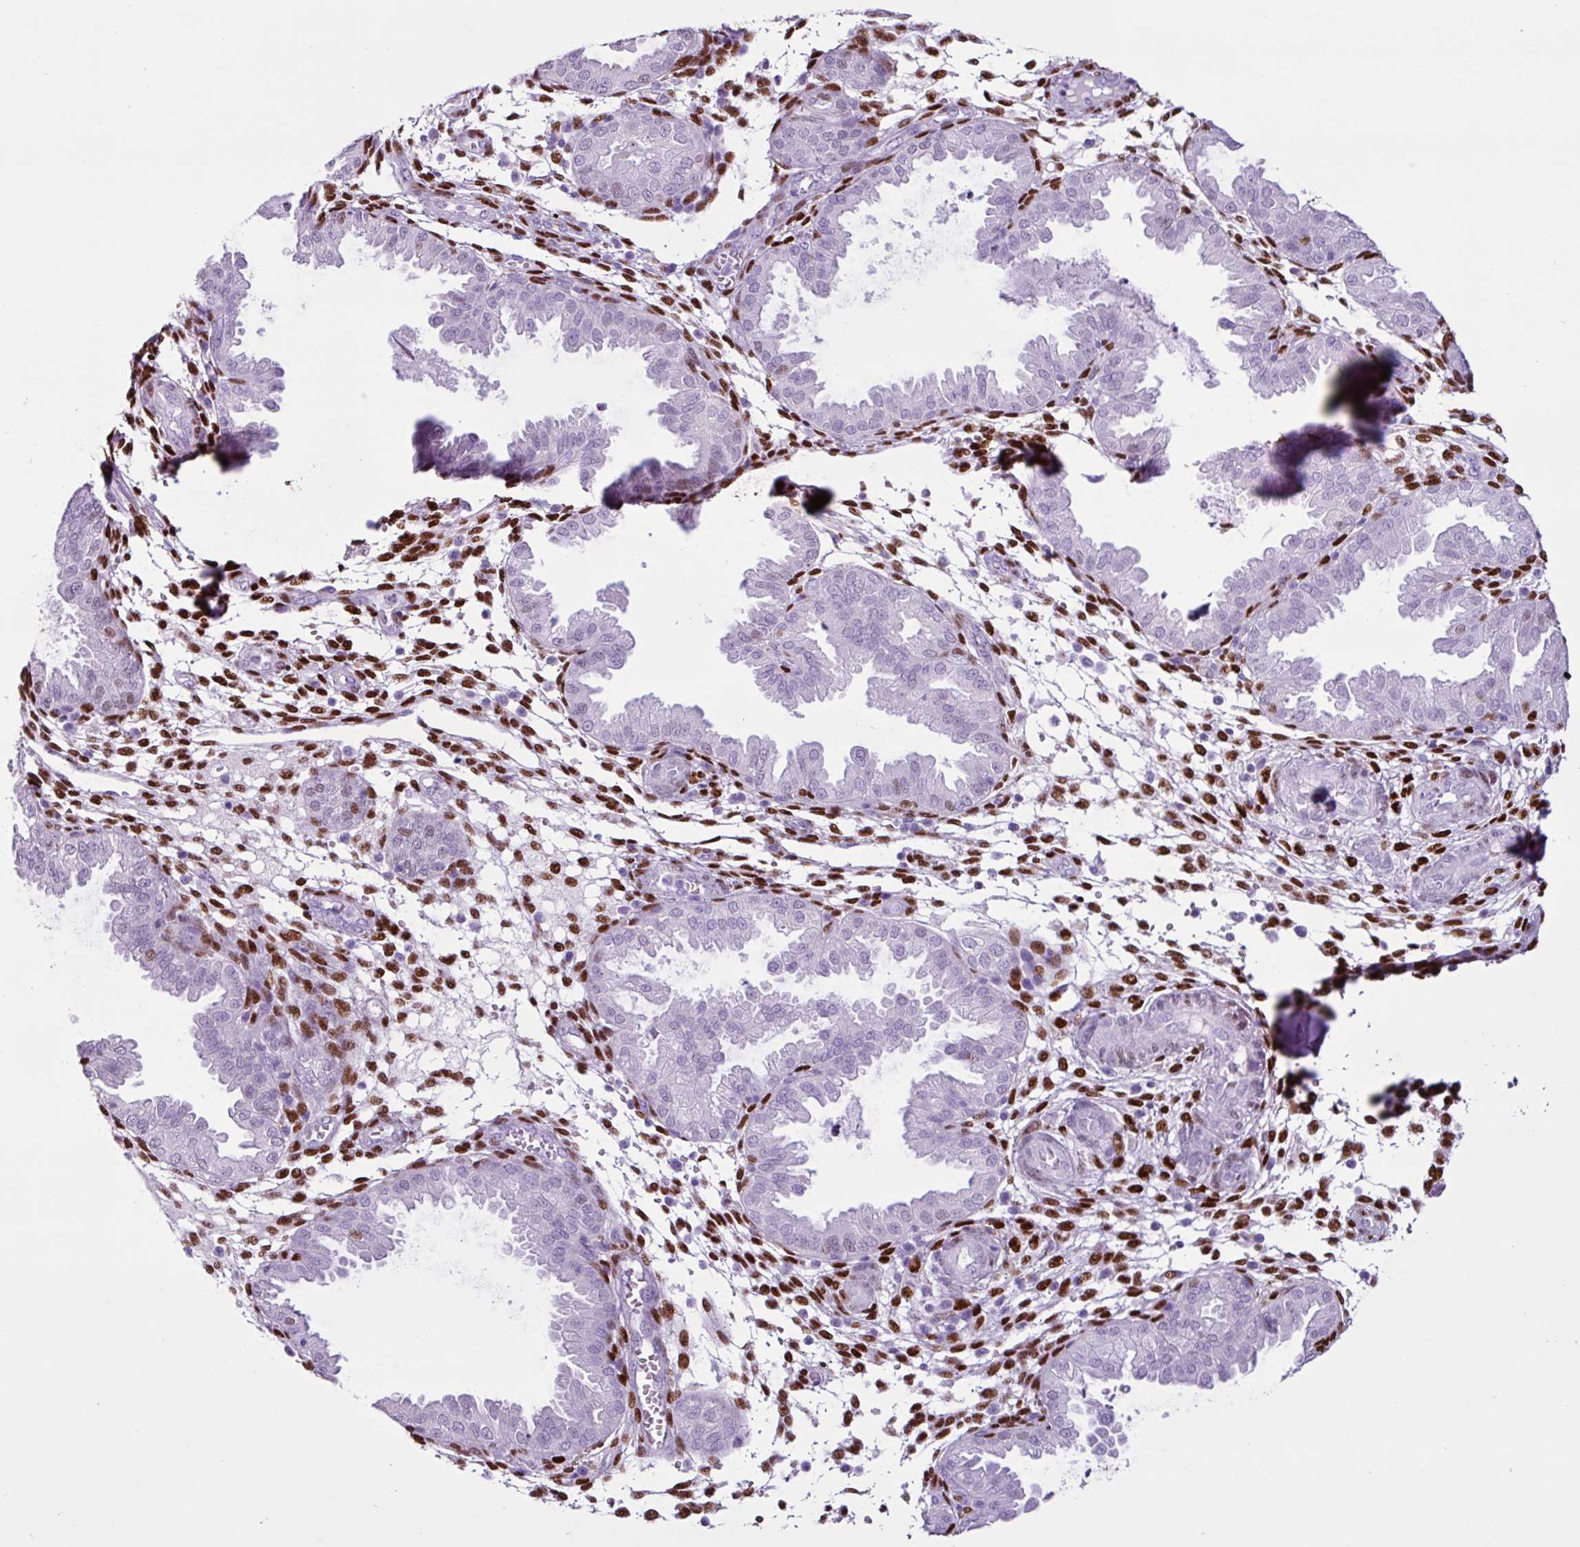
{"staining": {"intensity": "moderate", "quantity": ">75%", "location": "nuclear"}, "tissue": "endometrium", "cell_type": "Cells in endometrial stroma", "image_type": "normal", "snomed": [{"axis": "morphology", "description": "Normal tissue, NOS"}, {"axis": "topography", "description": "Endometrium"}], "caption": "Endometrium stained with DAB immunohistochemistry (IHC) shows medium levels of moderate nuclear staining in about >75% of cells in endometrial stroma.", "gene": "PGR", "patient": {"sex": "female", "age": 33}}